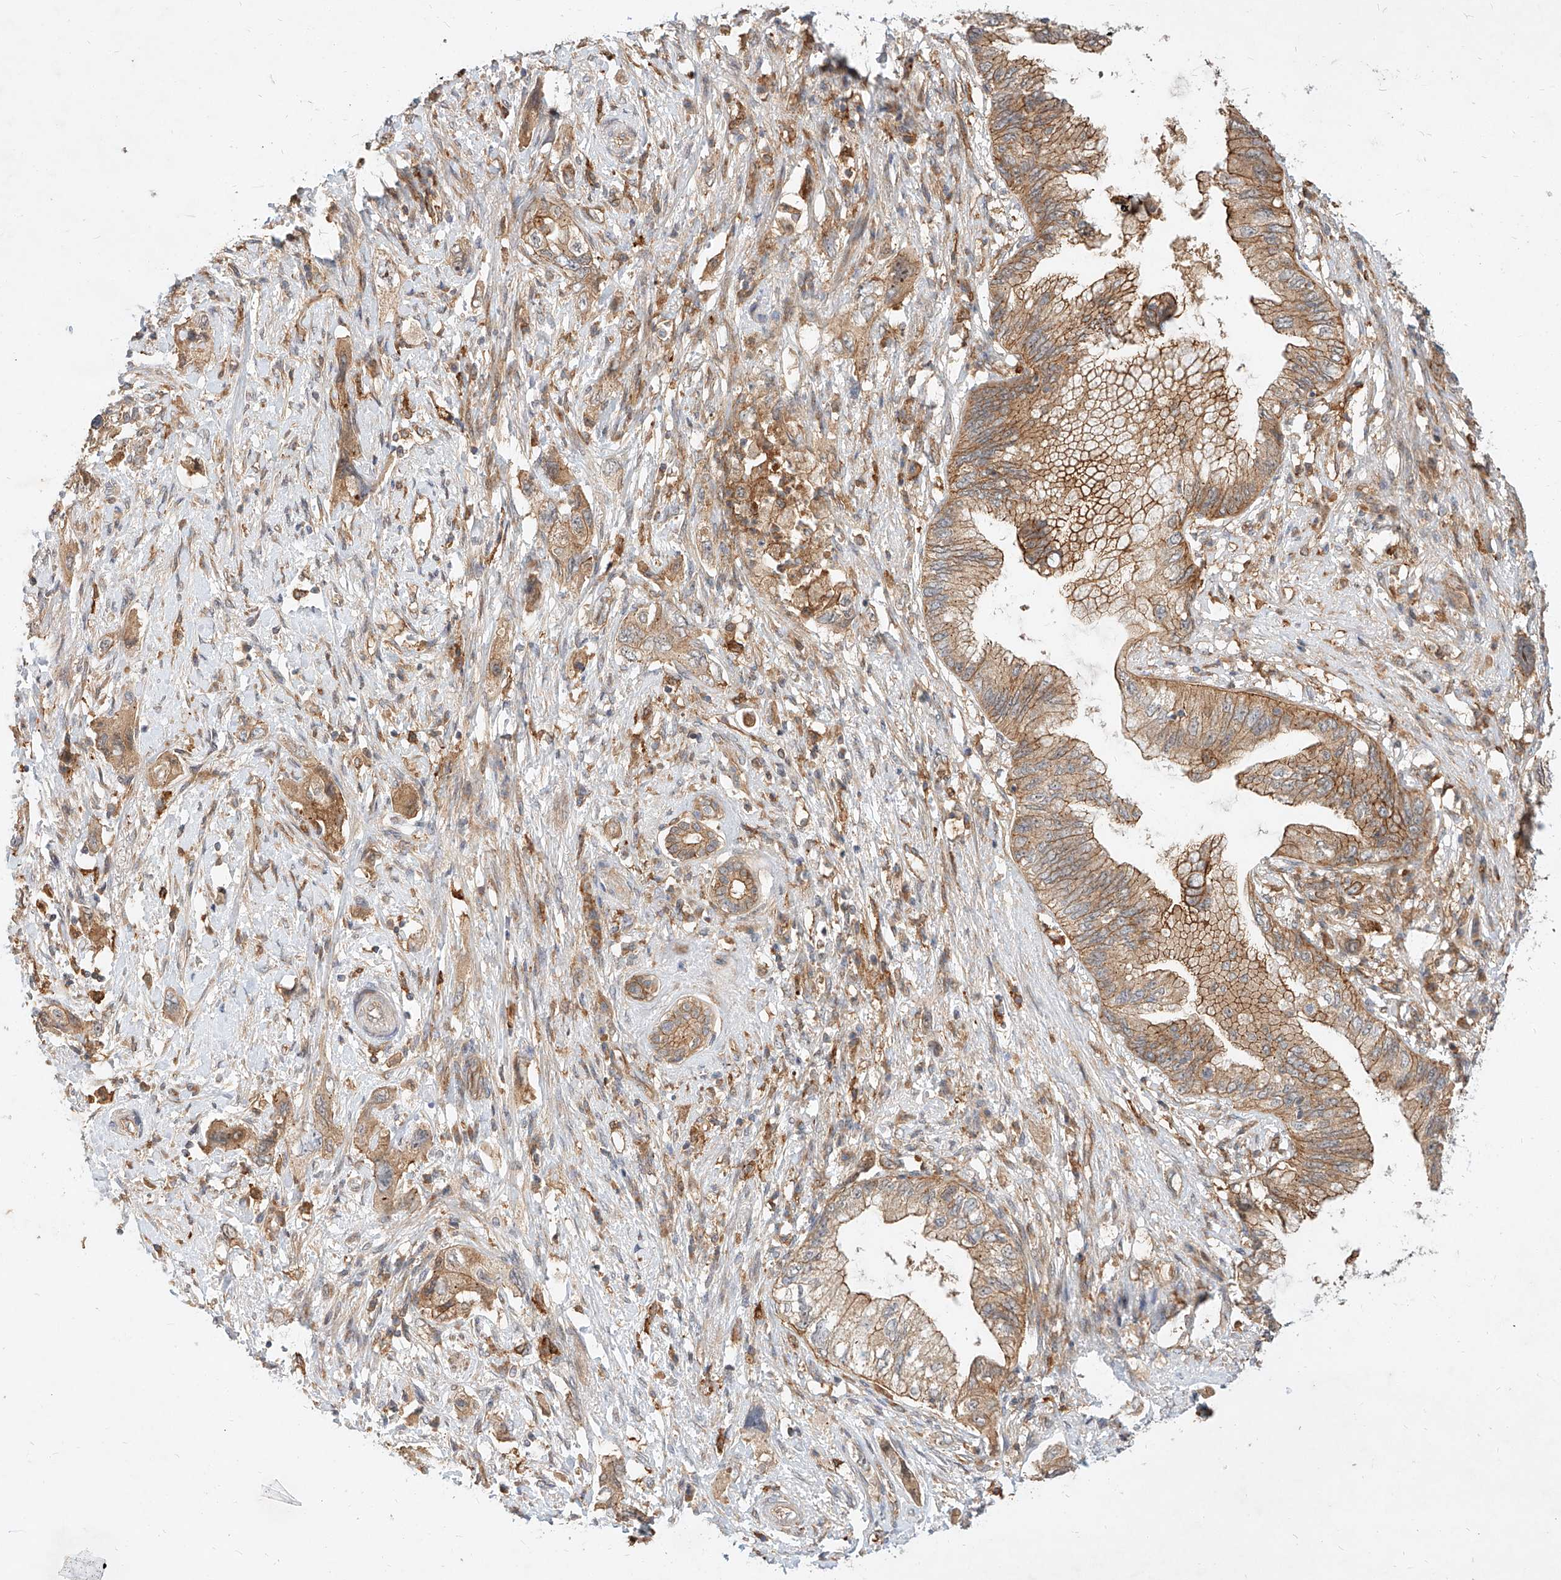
{"staining": {"intensity": "moderate", "quantity": ">75%", "location": "cytoplasmic/membranous"}, "tissue": "pancreatic cancer", "cell_type": "Tumor cells", "image_type": "cancer", "snomed": [{"axis": "morphology", "description": "Adenocarcinoma, NOS"}, {"axis": "topography", "description": "Pancreas"}], "caption": "A brown stain labels moderate cytoplasmic/membranous expression of a protein in pancreatic cancer (adenocarcinoma) tumor cells. (DAB (3,3'-diaminobenzidine) IHC with brightfield microscopy, high magnification).", "gene": "NFAM1", "patient": {"sex": "female", "age": 73}}